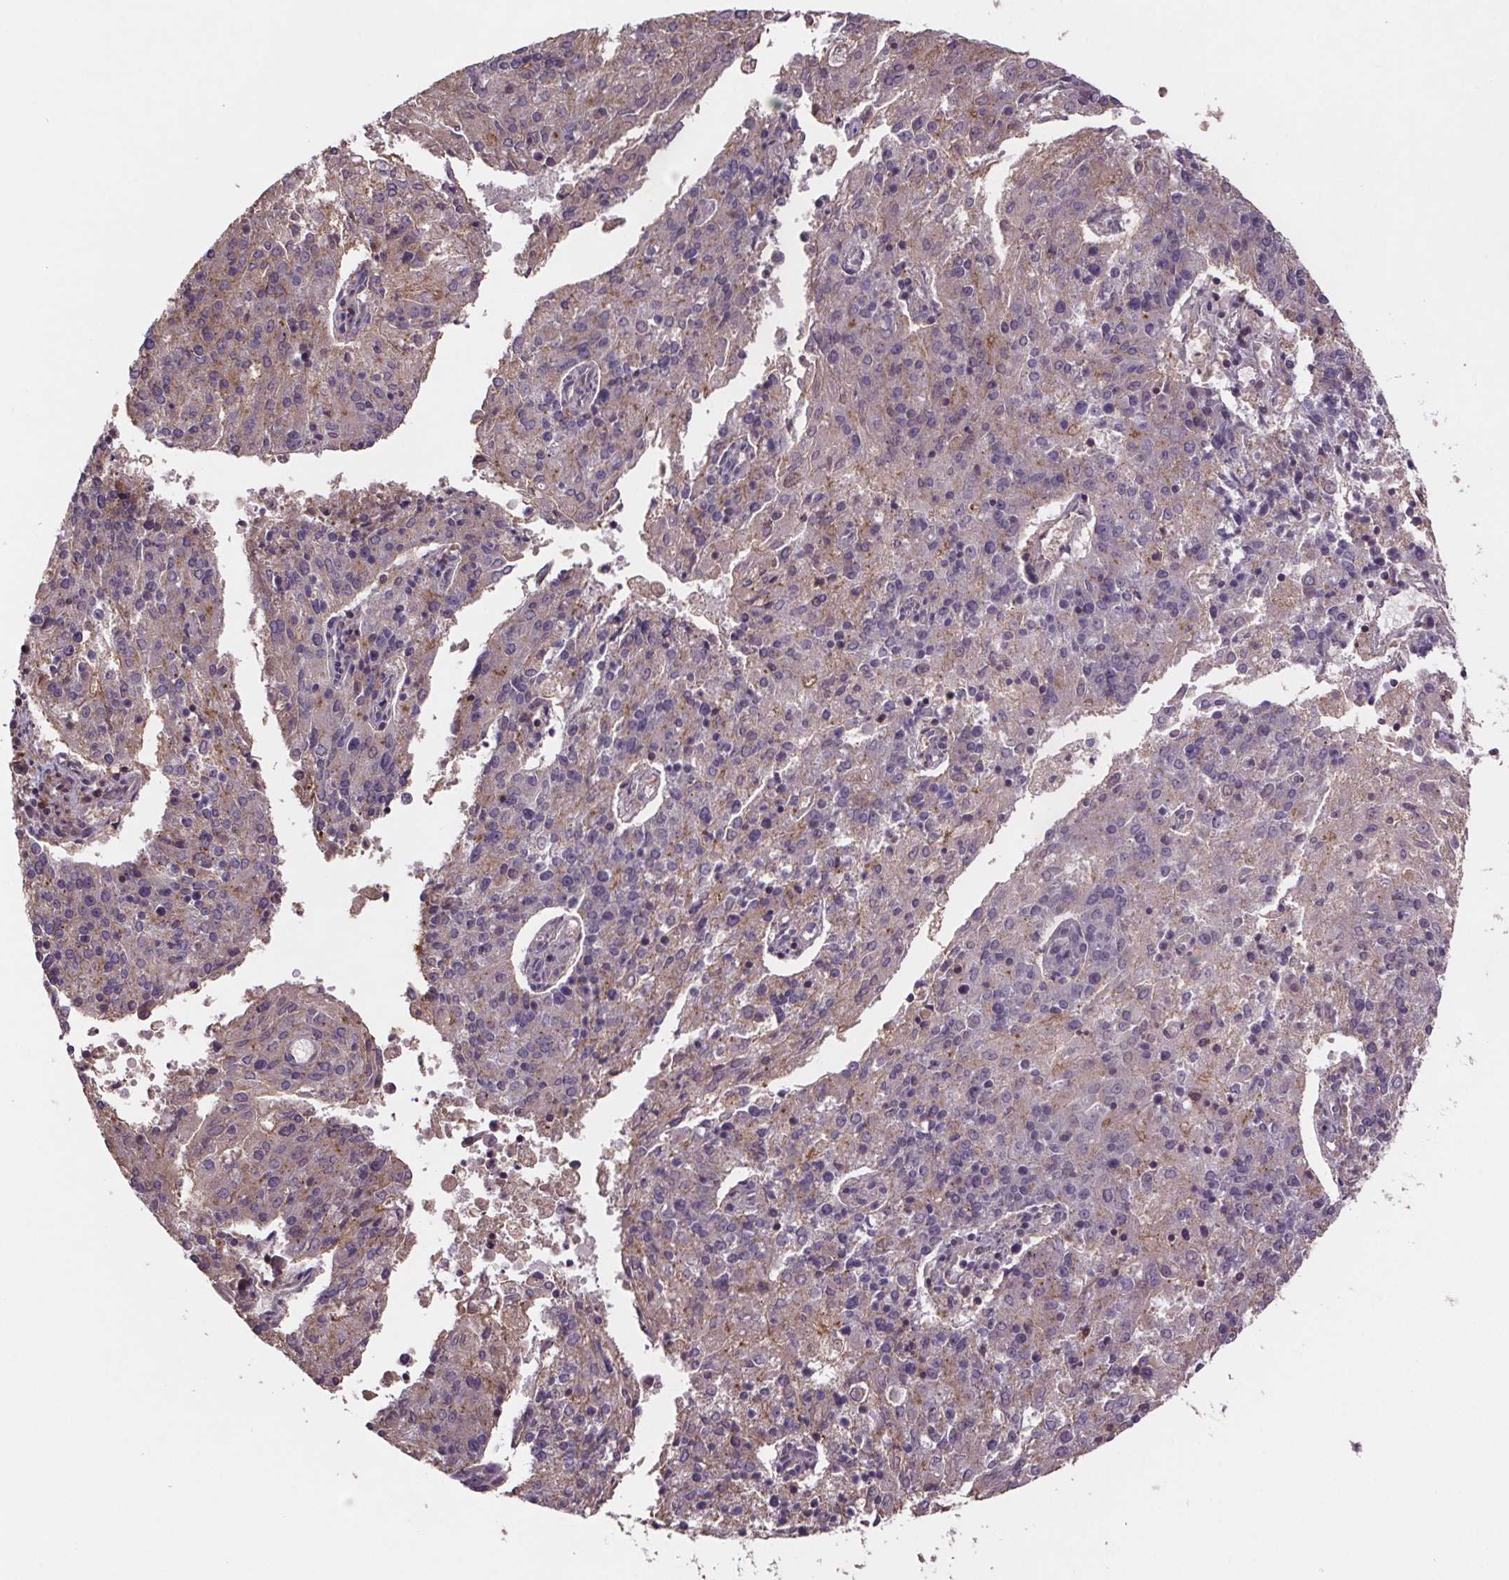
{"staining": {"intensity": "negative", "quantity": "none", "location": "none"}, "tissue": "endometrial cancer", "cell_type": "Tumor cells", "image_type": "cancer", "snomed": [{"axis": "morphology", "description": "Adenocarcinoma, NOS"}, {"axis": "topography", "description": "Endometrium"}], "caption": "The immunohistochemistry image has no significant expression in tumor cells of endometrial cancer tissue. (DAB IHC visualized using brightfield microscopy, high magnification).", "gene": "CLN3", "patient": {"sex": "female", "age": 82}}